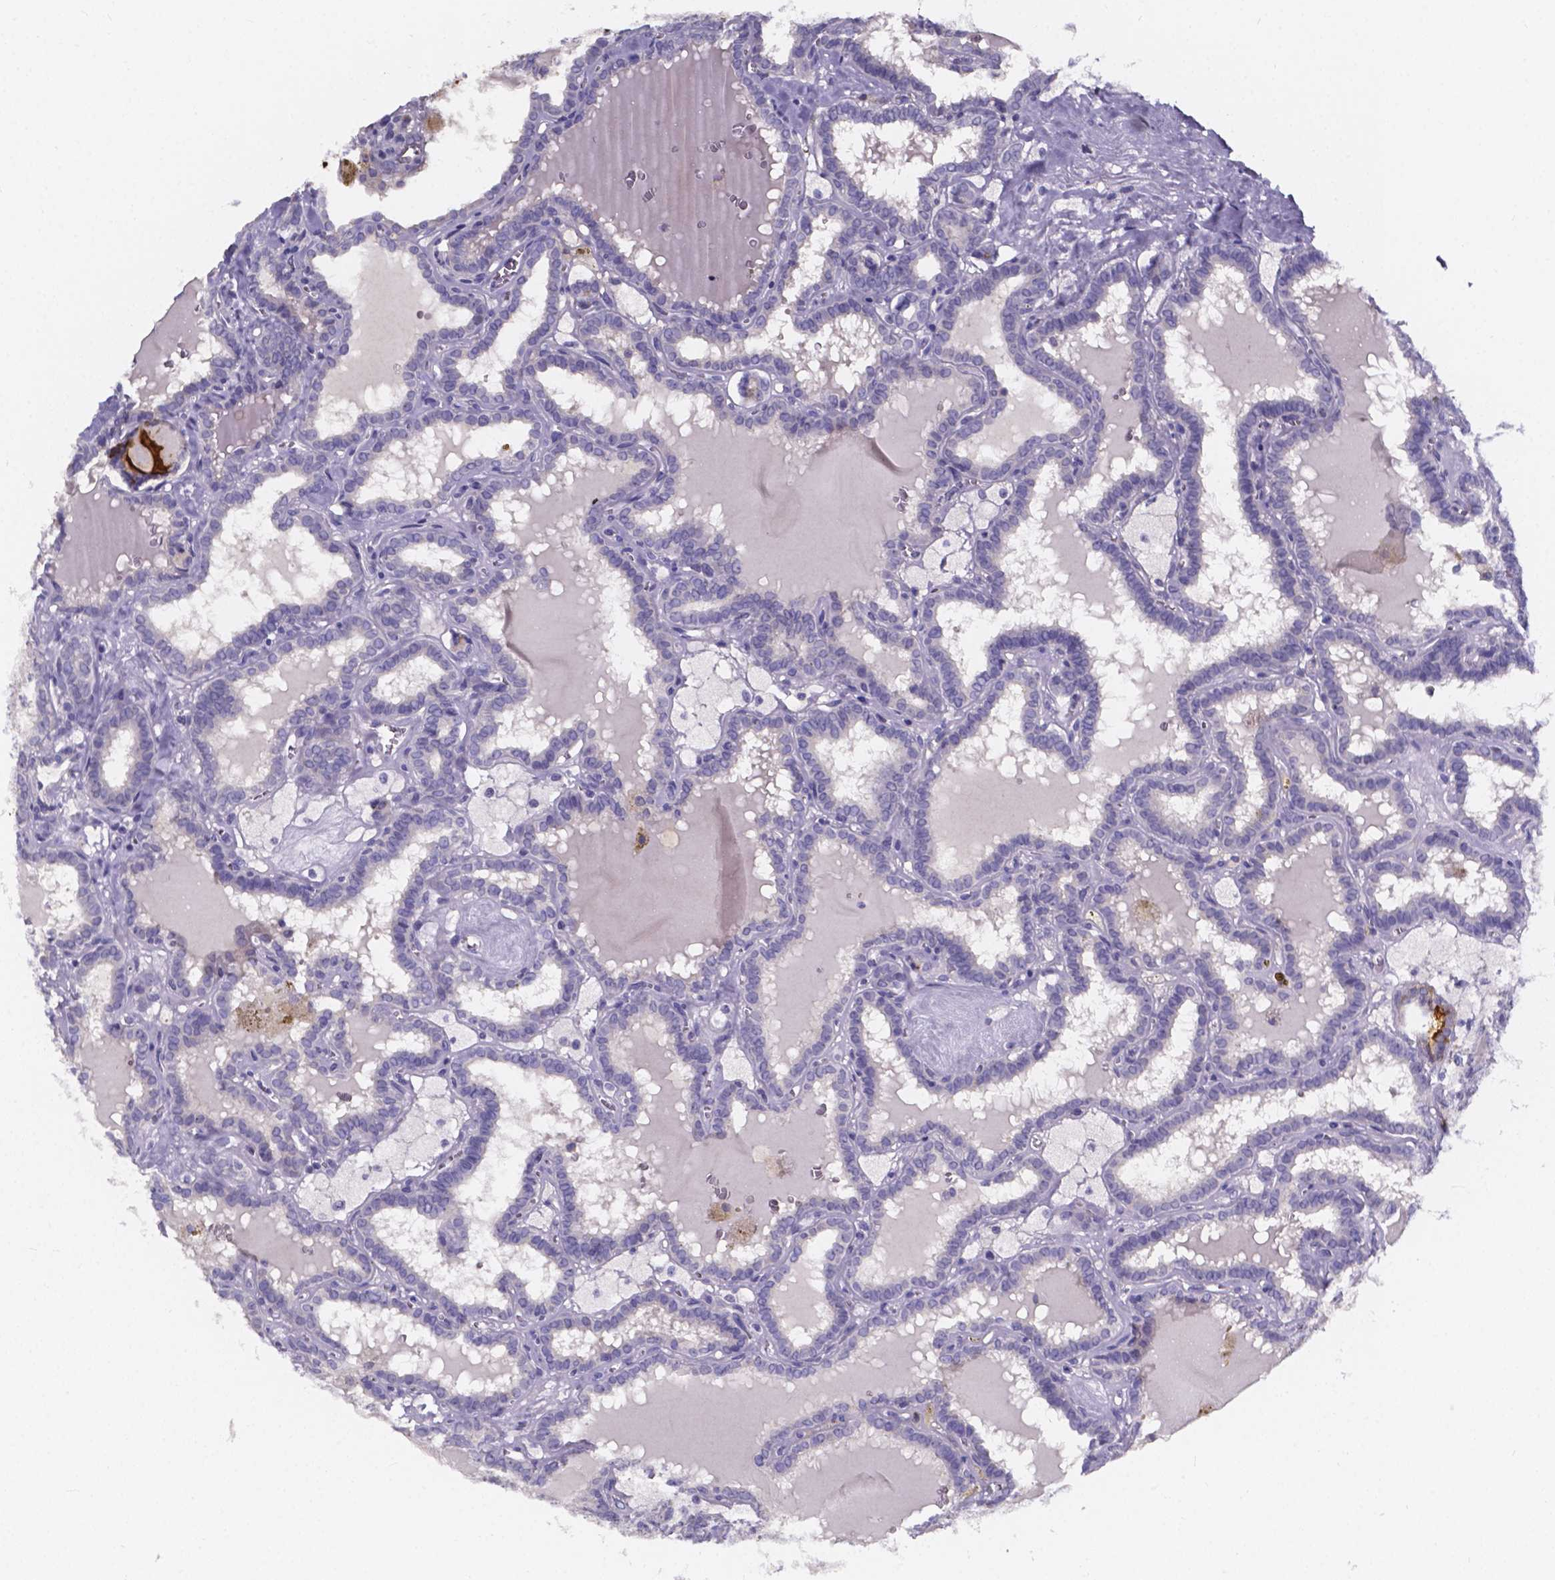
{"staining": {"intensity": "negative", "quantity": "none", "location": "none"}, "tissue": "thyroid cancer", "cell_type": "Tumor cells", "image_type": "cancer", "snomed": [{"axis": "morphology", "description": "Papillary adenocarcinoma, NOS"}, {"axis": "topography", "description": "Thyroid gland"}], "caption": "High magnification brightfield microscopy of thyroid cancer (papillary adenocarcinoma) stained with DAB (brown) and counterstained with hematoxylin (blue): tumor cells show no significant staining. The staining was performed using DAB to visualize the protein expression in brown, while the nuclei were stained in blue with hematoxylin (Magnification: 20x).", "gene": "SPOCD1", "patient": {"sex": "female", "age": 39}}